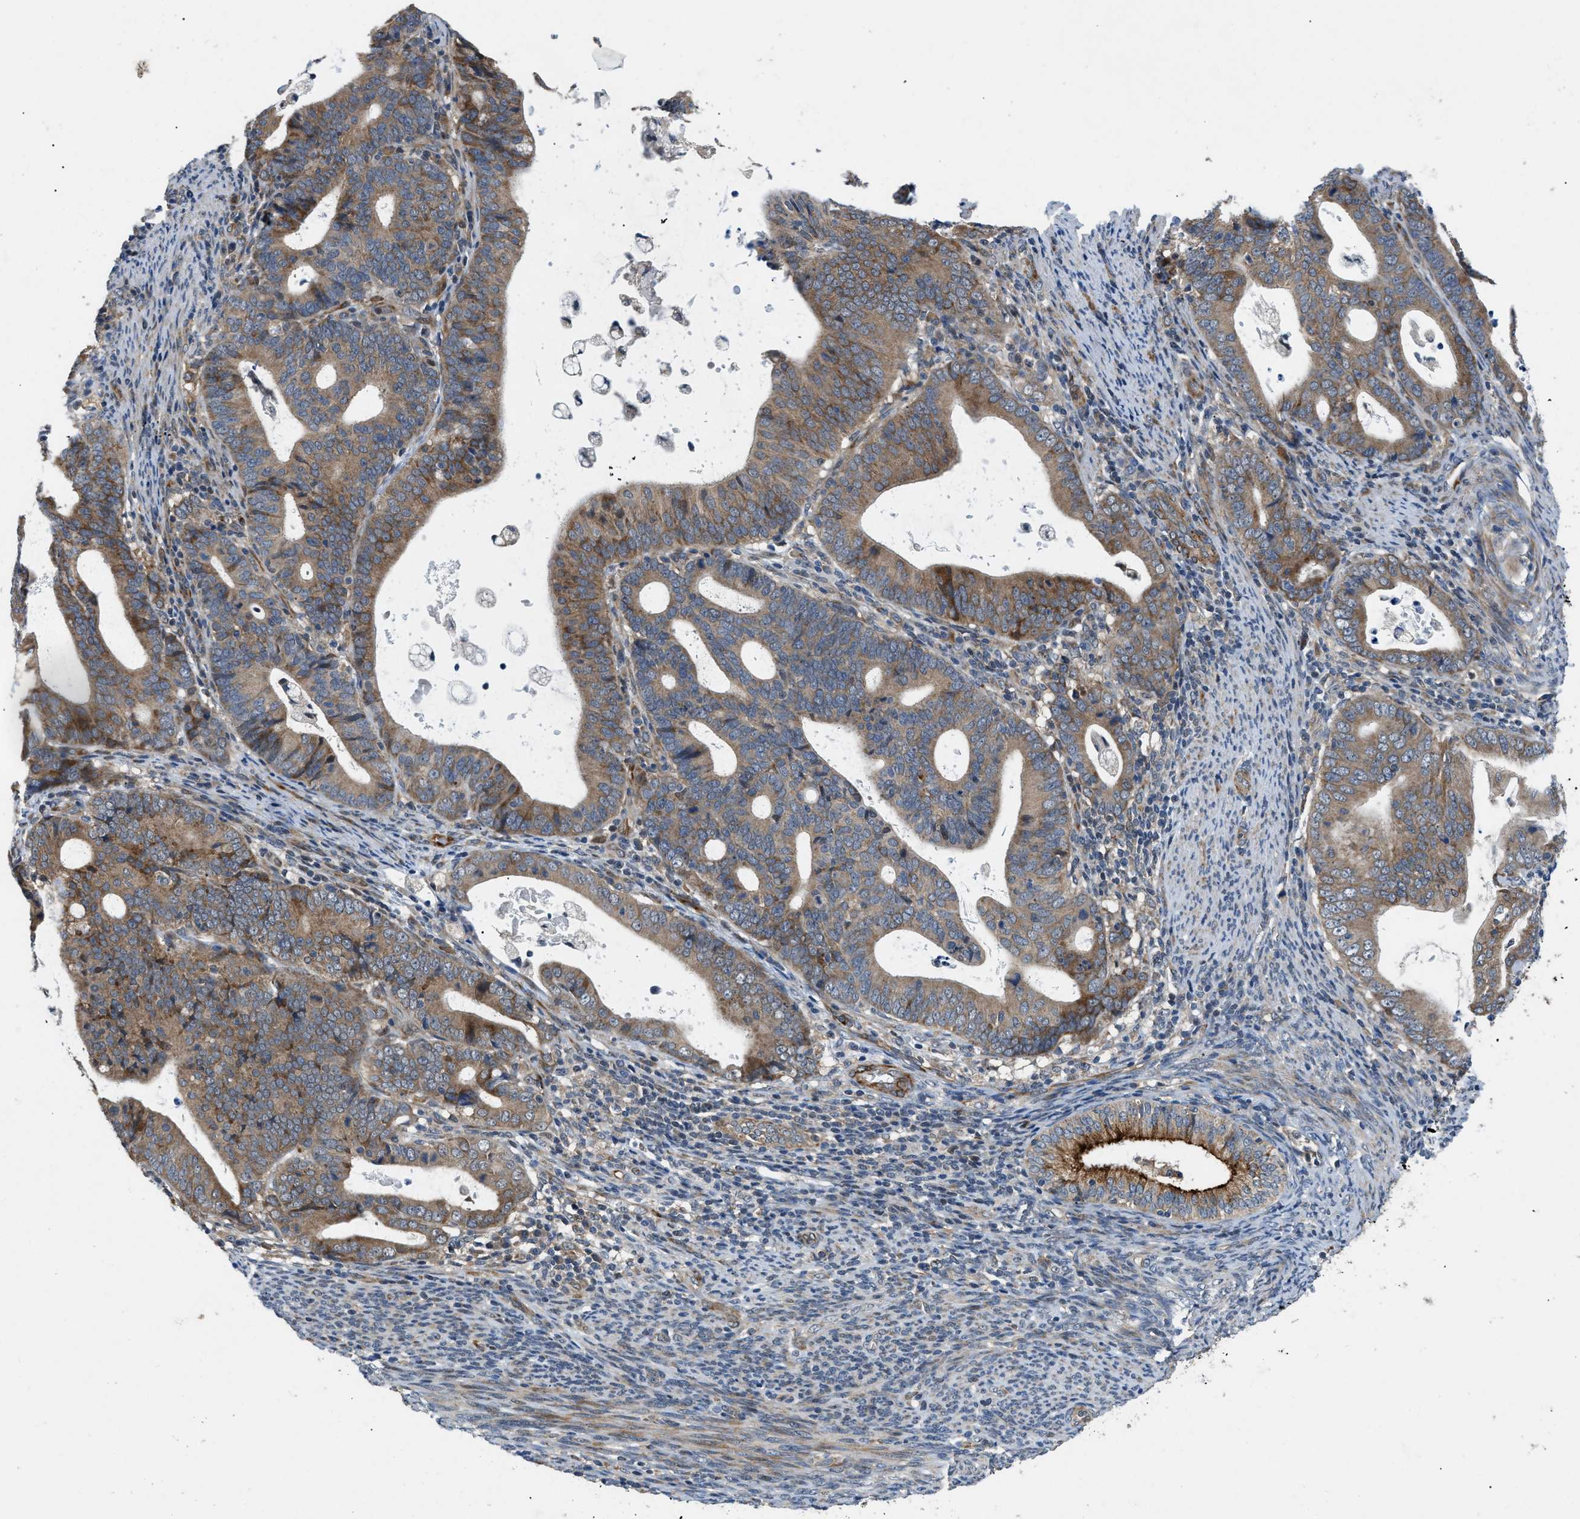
{"staining": {"intensity": "moderate", "quantity": "25%-75%", "location": "cytoplasmic/membranous"}, "tissue": "endometrial cancer", "cell_type": "Tumor cells", "image_type": "cancer", "snomed": [{"axis": "morphology", "description": "Adenocarcinoma, NOS"}, {"axis": "topography", "description": "Uterus"}], "caption": "Human endometrial cancer stained for a protein (brown) reveals moderate cytoplasmic/membranous positive positivity in approximately 25%-75% of tumor cells.", "gene": "ZNF599", "patient": {"sex": "female", "age": 83}}